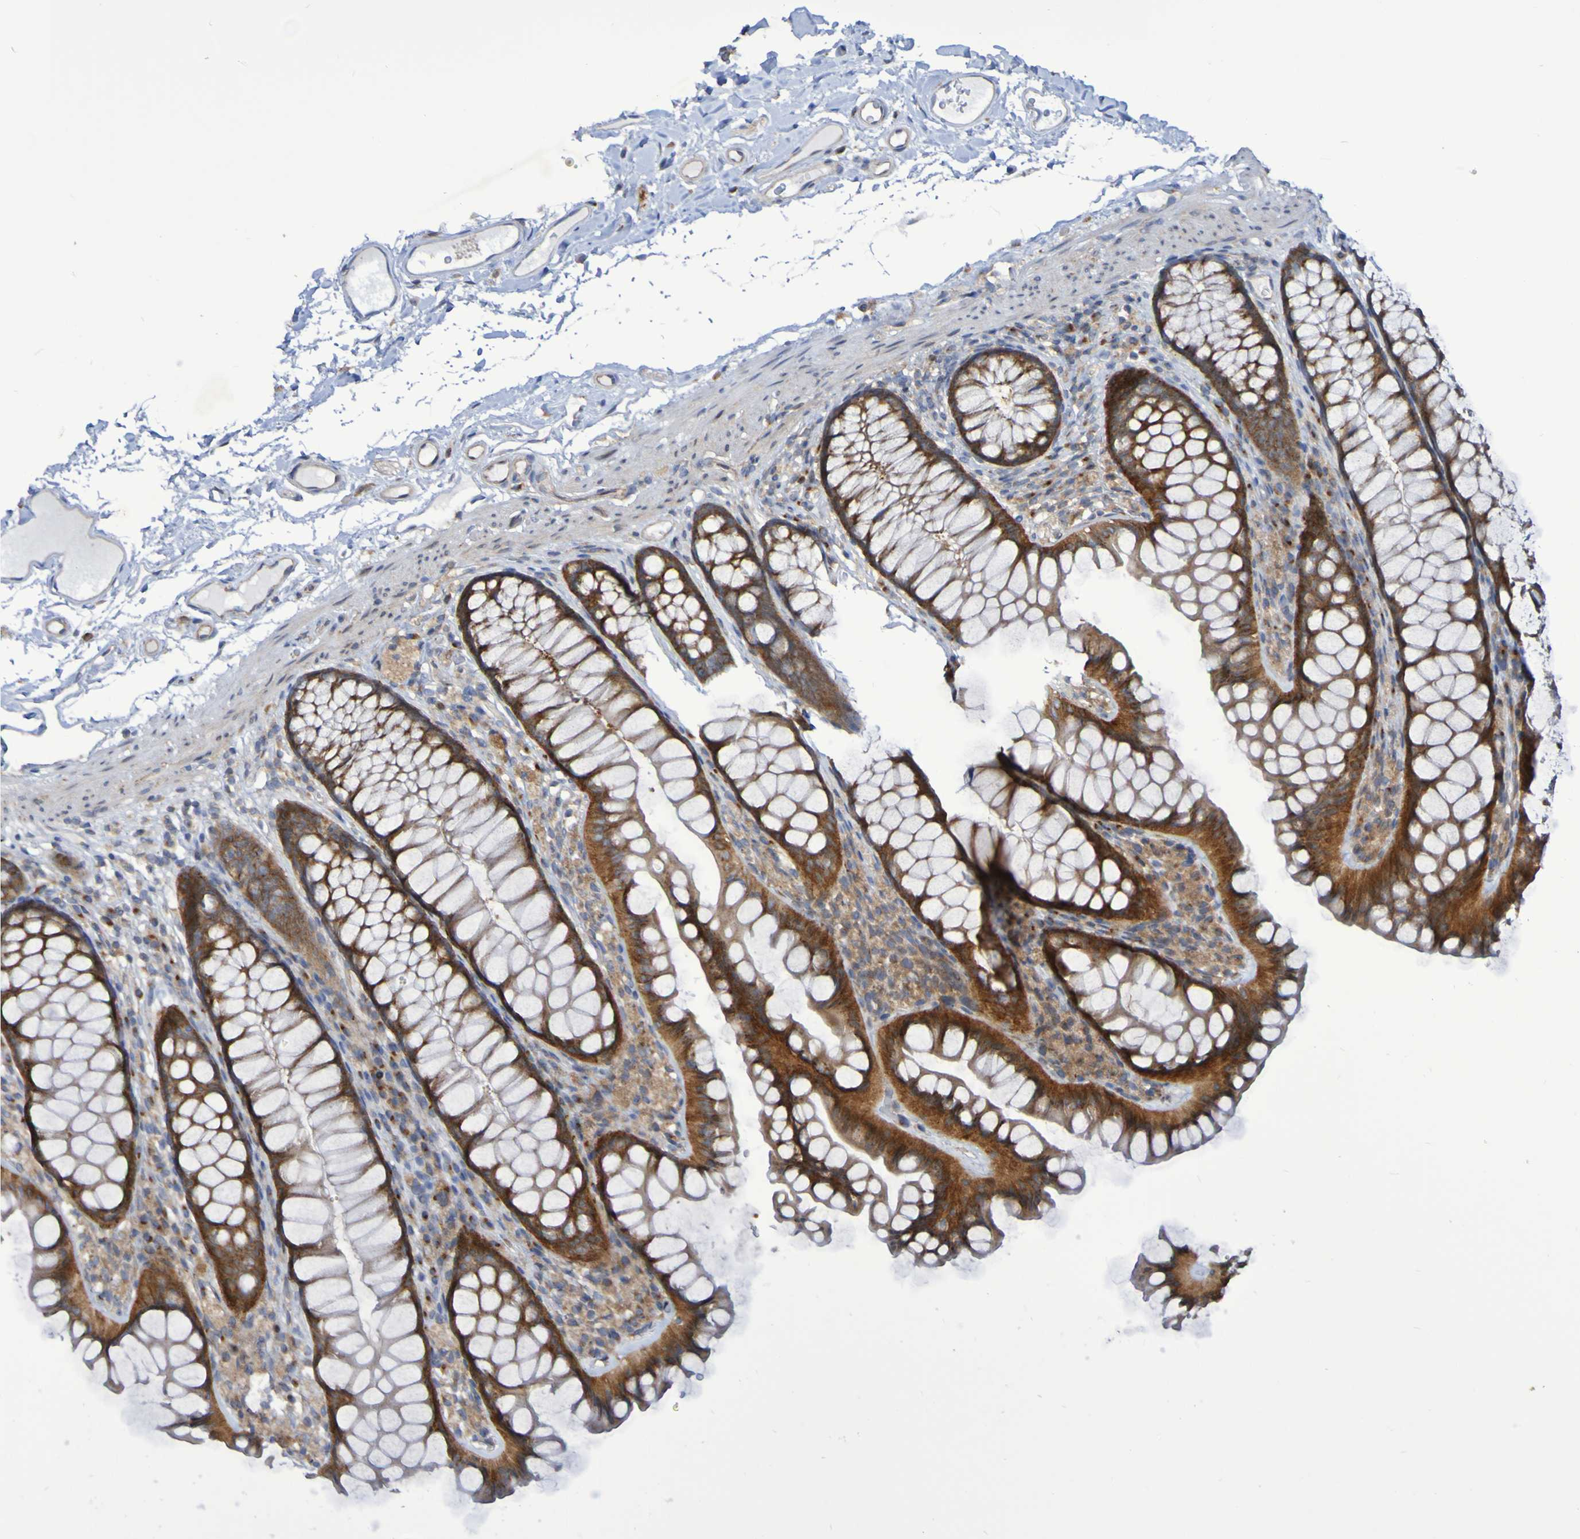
{"staining": {"intensity": "weak", "quantity": ">75%", "location": "cytoplasmic/membranous"}, "tissue": "colon", "cell_type": "Endothelial cells", "image_type": "normal", "snomed": [{"axis": "morphology", "description": "Normal tissue, NOS"}, {"axis": "topography", "description": "Colon"}], "caption": "This histopathology image demonstrates IHC staining of unremarkable colon, with low weak cytoplasmic/membranous positivity in about >75% of endothelial cells.", "gene": "LMBRD2", "patient": {"sex": "female", "age": 55}}